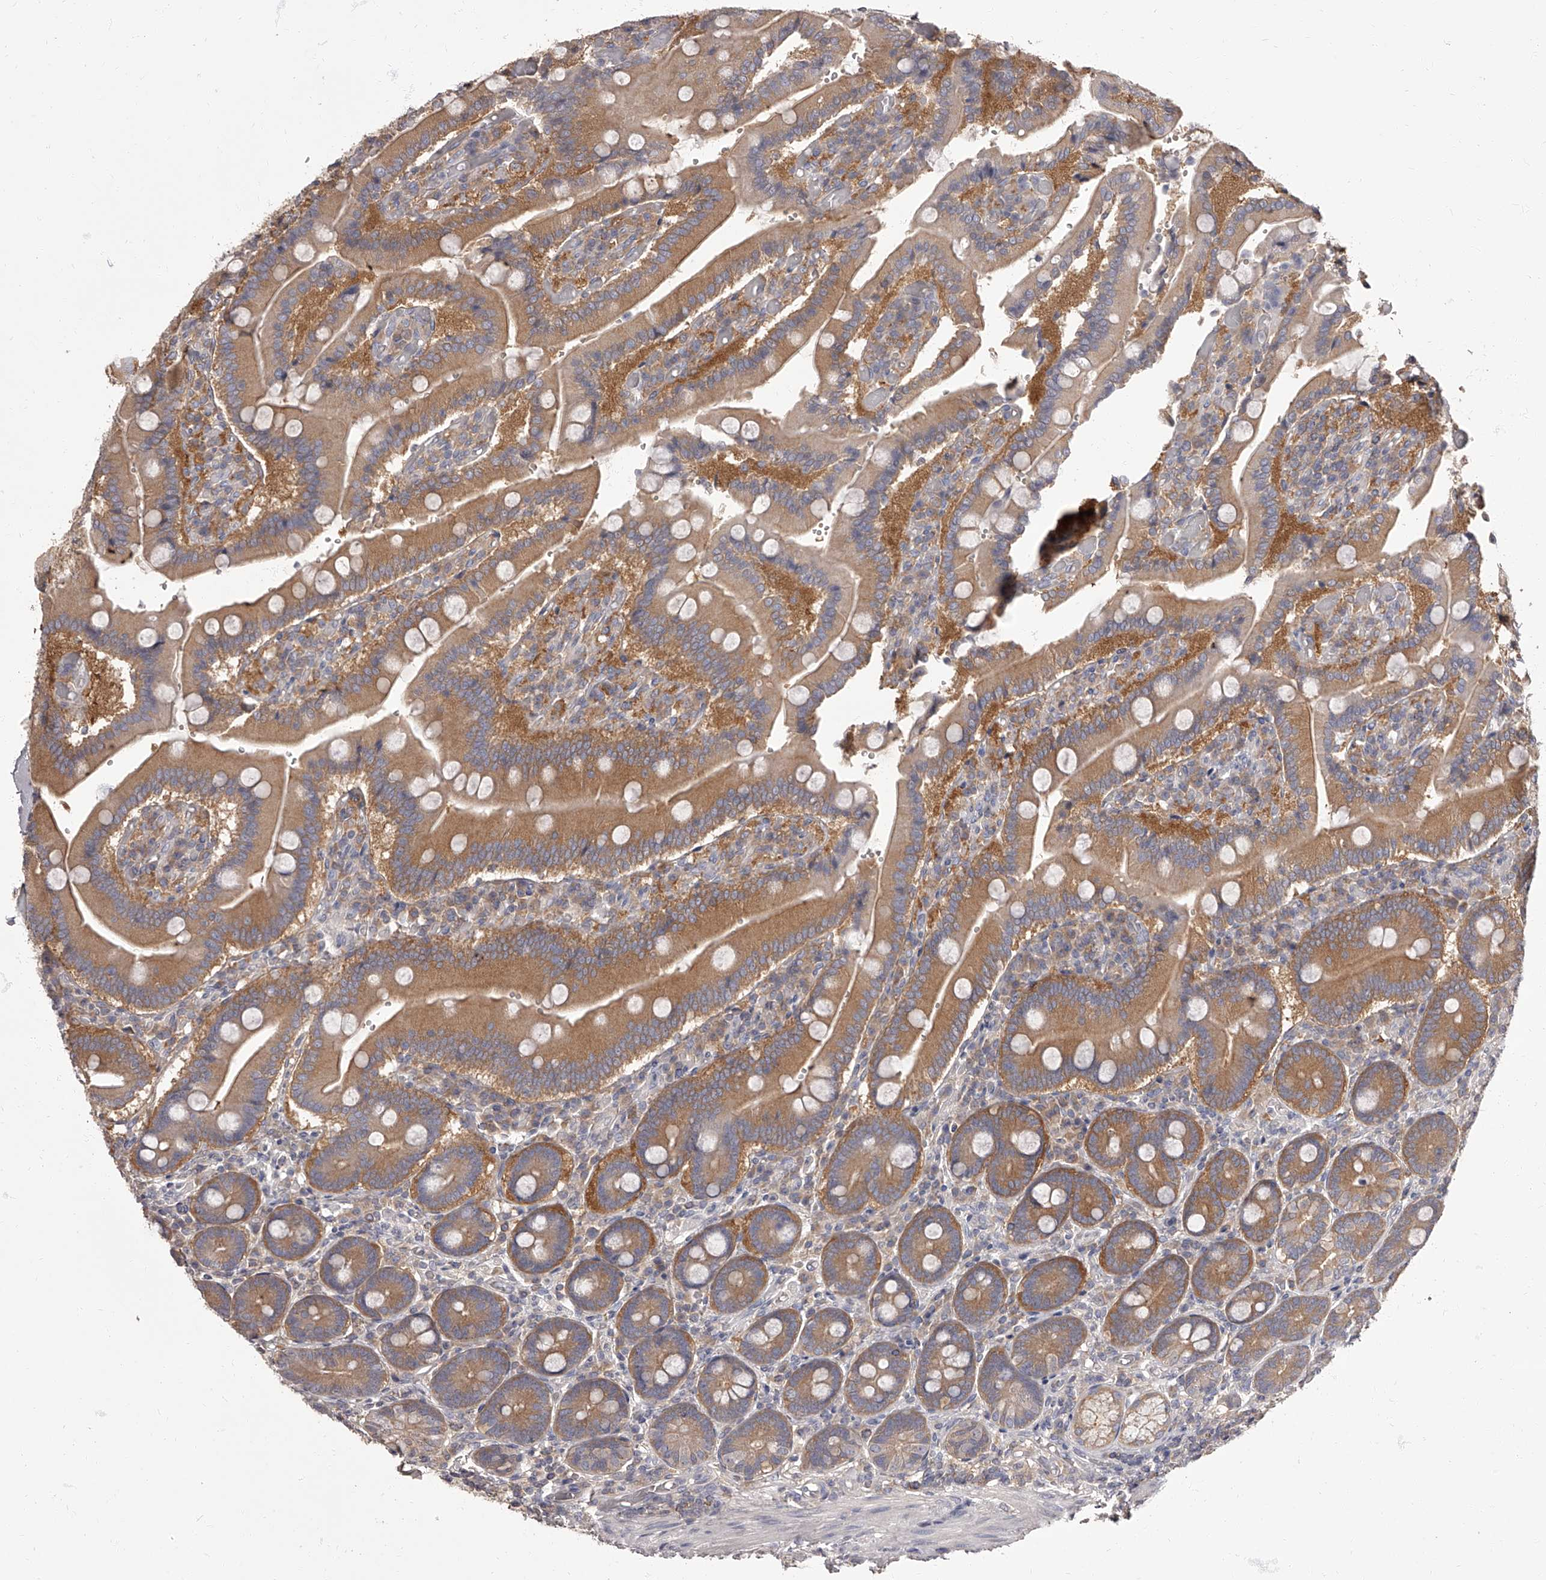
{"staining": {"intensity": "moderate", "quantity": "25%-75%", "location": "cytoplasmic/membranous"}, "tissue": "duodenum", "cell_type": "Glandular cells", "image_type": "normal", "snomed": [{"axis": "morphology", "description": "Normal tissue, NOS"}, {"axis": "topography", "description": "Duodenum"}], "caption": "IHC staining of unremarkable duodenum, which shows medium levels of moderate cytoplasmic/membranous positivity in approximately 25%-75% of glandular cells indicating moderate cytoplasmic/membranous protein staining. The staining was performed using DAB (brown) for protein detection and nuclei were counterstained in hematoxylin (blue).", "gene": "APEH", "patient": {"sex": "female", "age": 62}}